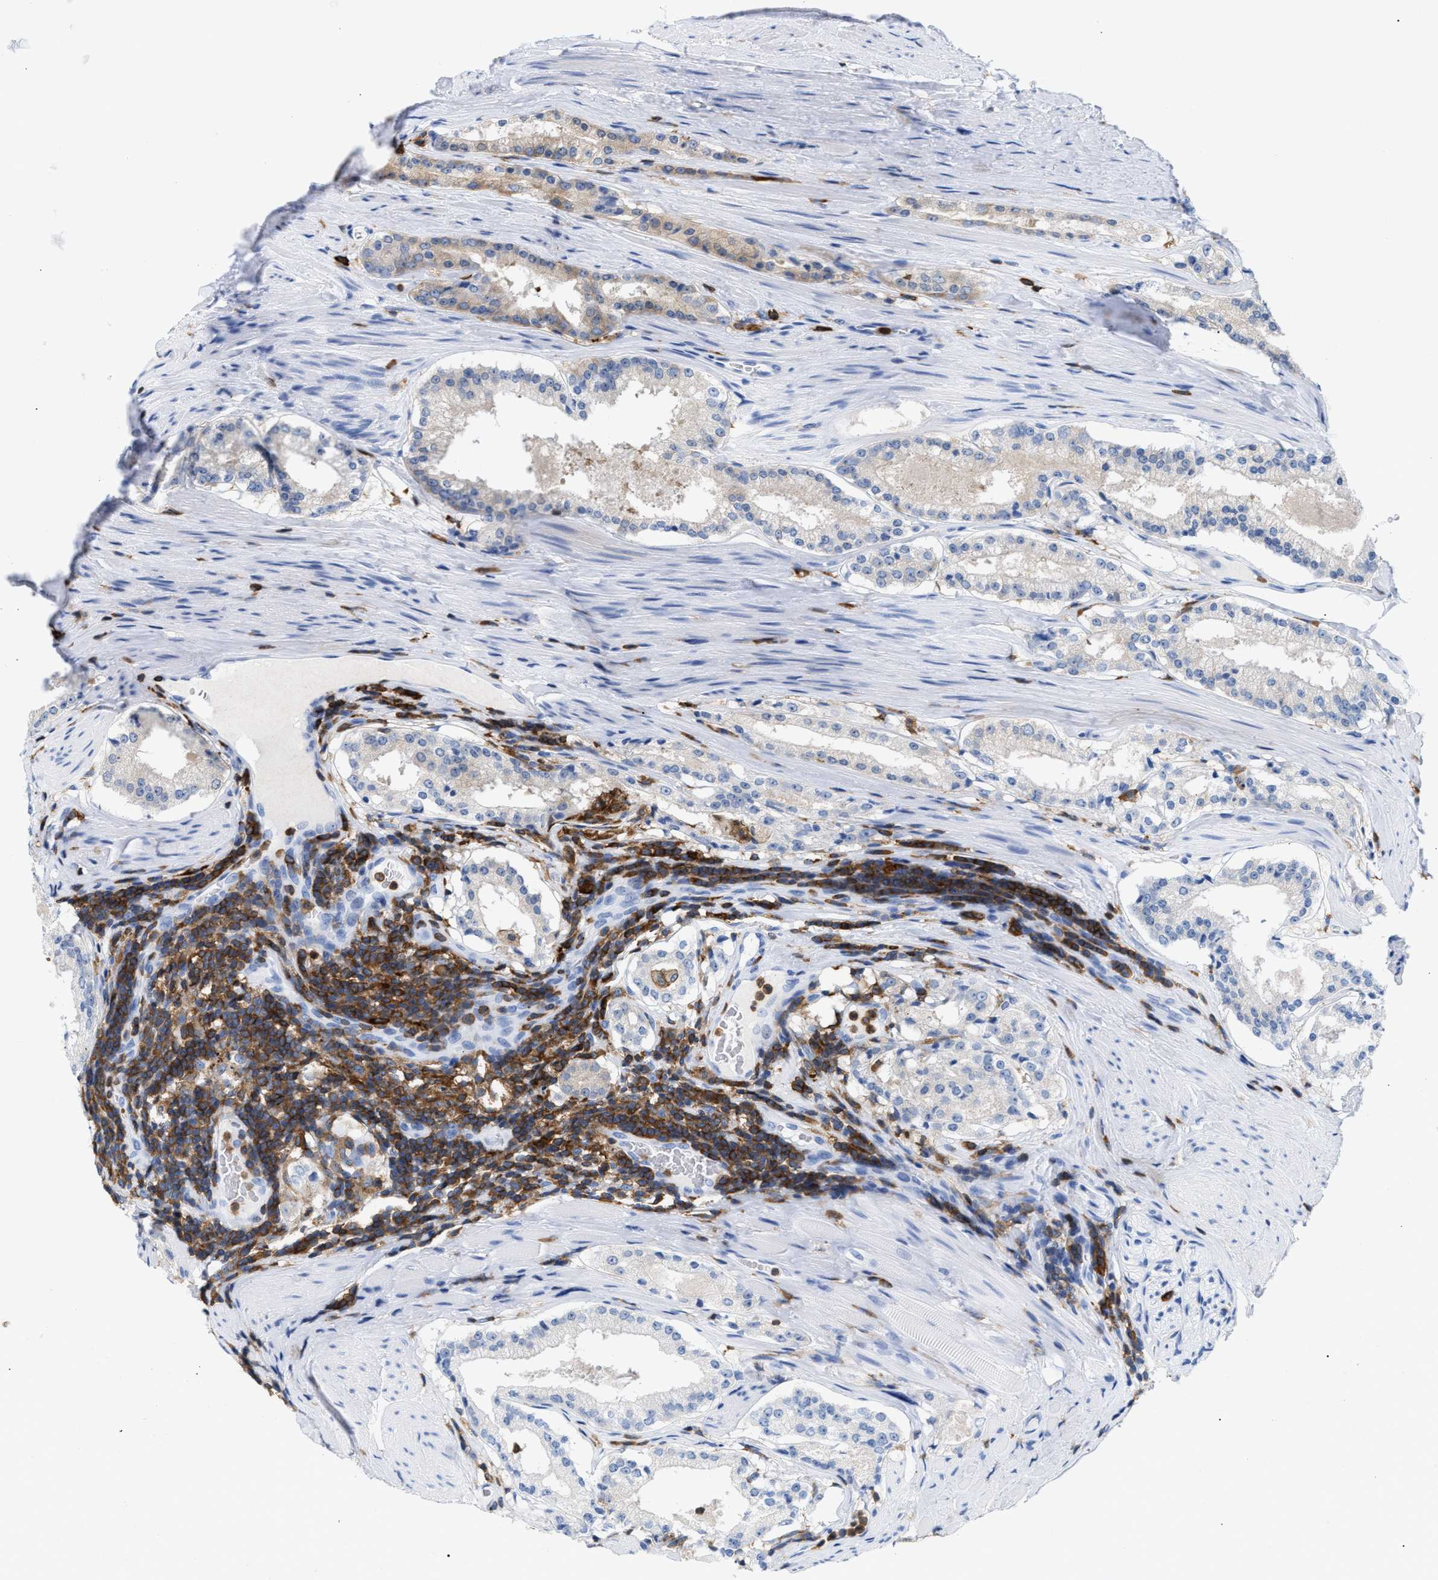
{"staining": {"intensity": "weak", "quantity": "<25%", "location": "cytoplasmic/membranous"}, "tissue": "prostate cancer", "cell_type": "Tumor cells", "image_type": "cancer", "snomed": [{"axis": "morphology", "description": "Adenocarcinoma, Low grade"}, {"axis": "topography", "description": "Prostate"}], "caption": "Immunohistochemical staining of prostate cancer (adenocarcinoma (low-grade)) exhibits no significant expression in tumor cells.", "gene": "LCP1", "patient": {"sex": "male", "age": 63}}